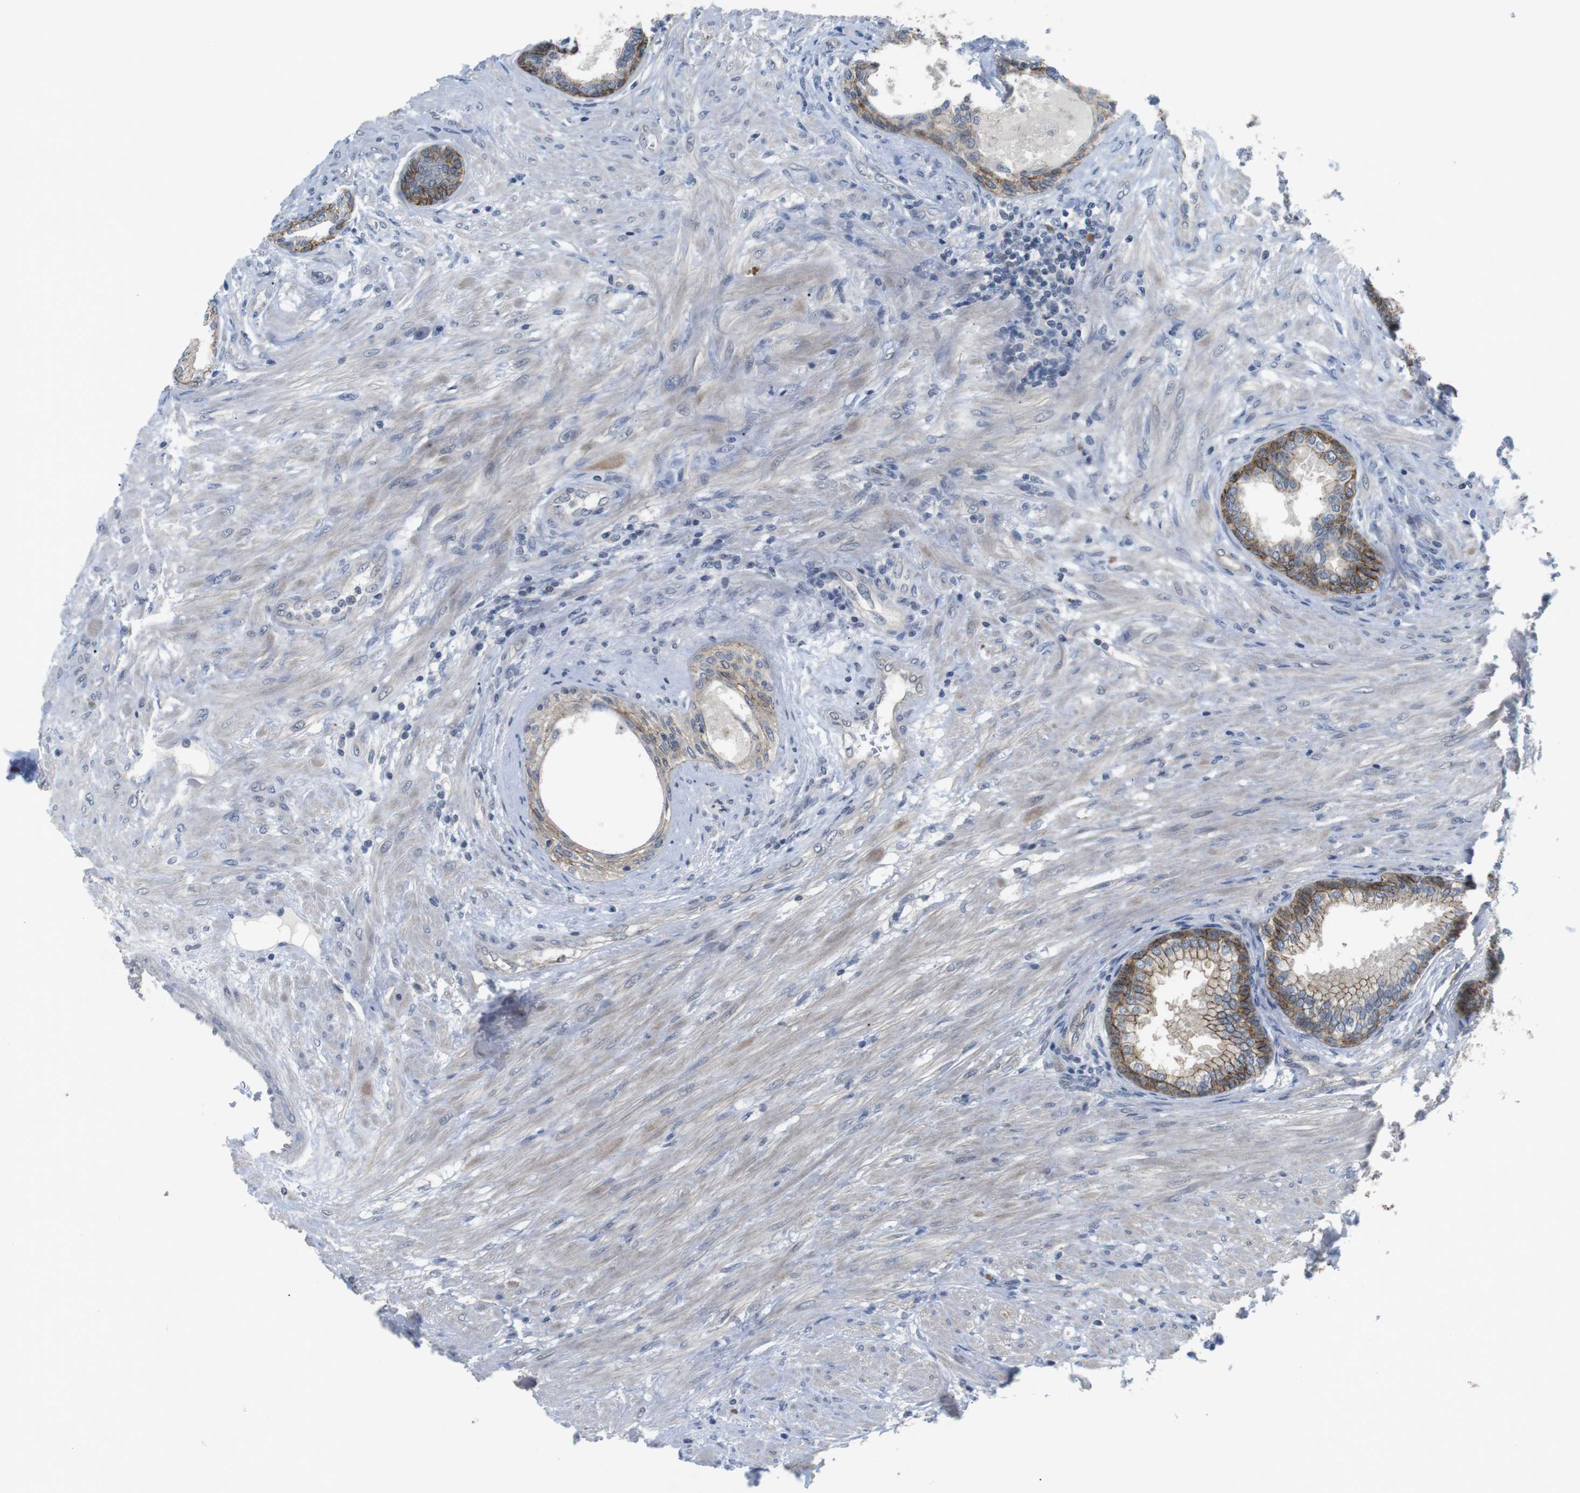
{"staining": {"intensity": "moderate", "quantity": "25%-75%", "location": "cytoplasmic/membranous"}, "tissue": "prostate", "cell_type": "Glandular cells", "image_type": "normal", "snomed": [{"axis": "morphology", "description": "Normal tissue, NOS"}, {"axis": "topography", "description": "Prostate"}], "caption": "This is a micrograph of immunohistochemistry (IHC) staining of benign prostate, which shows moderate expression in the cytoplasmic/membranous of glandular cells.", "gene": "NECTIN1", "patient": {"sex": "male", "age": 76}}